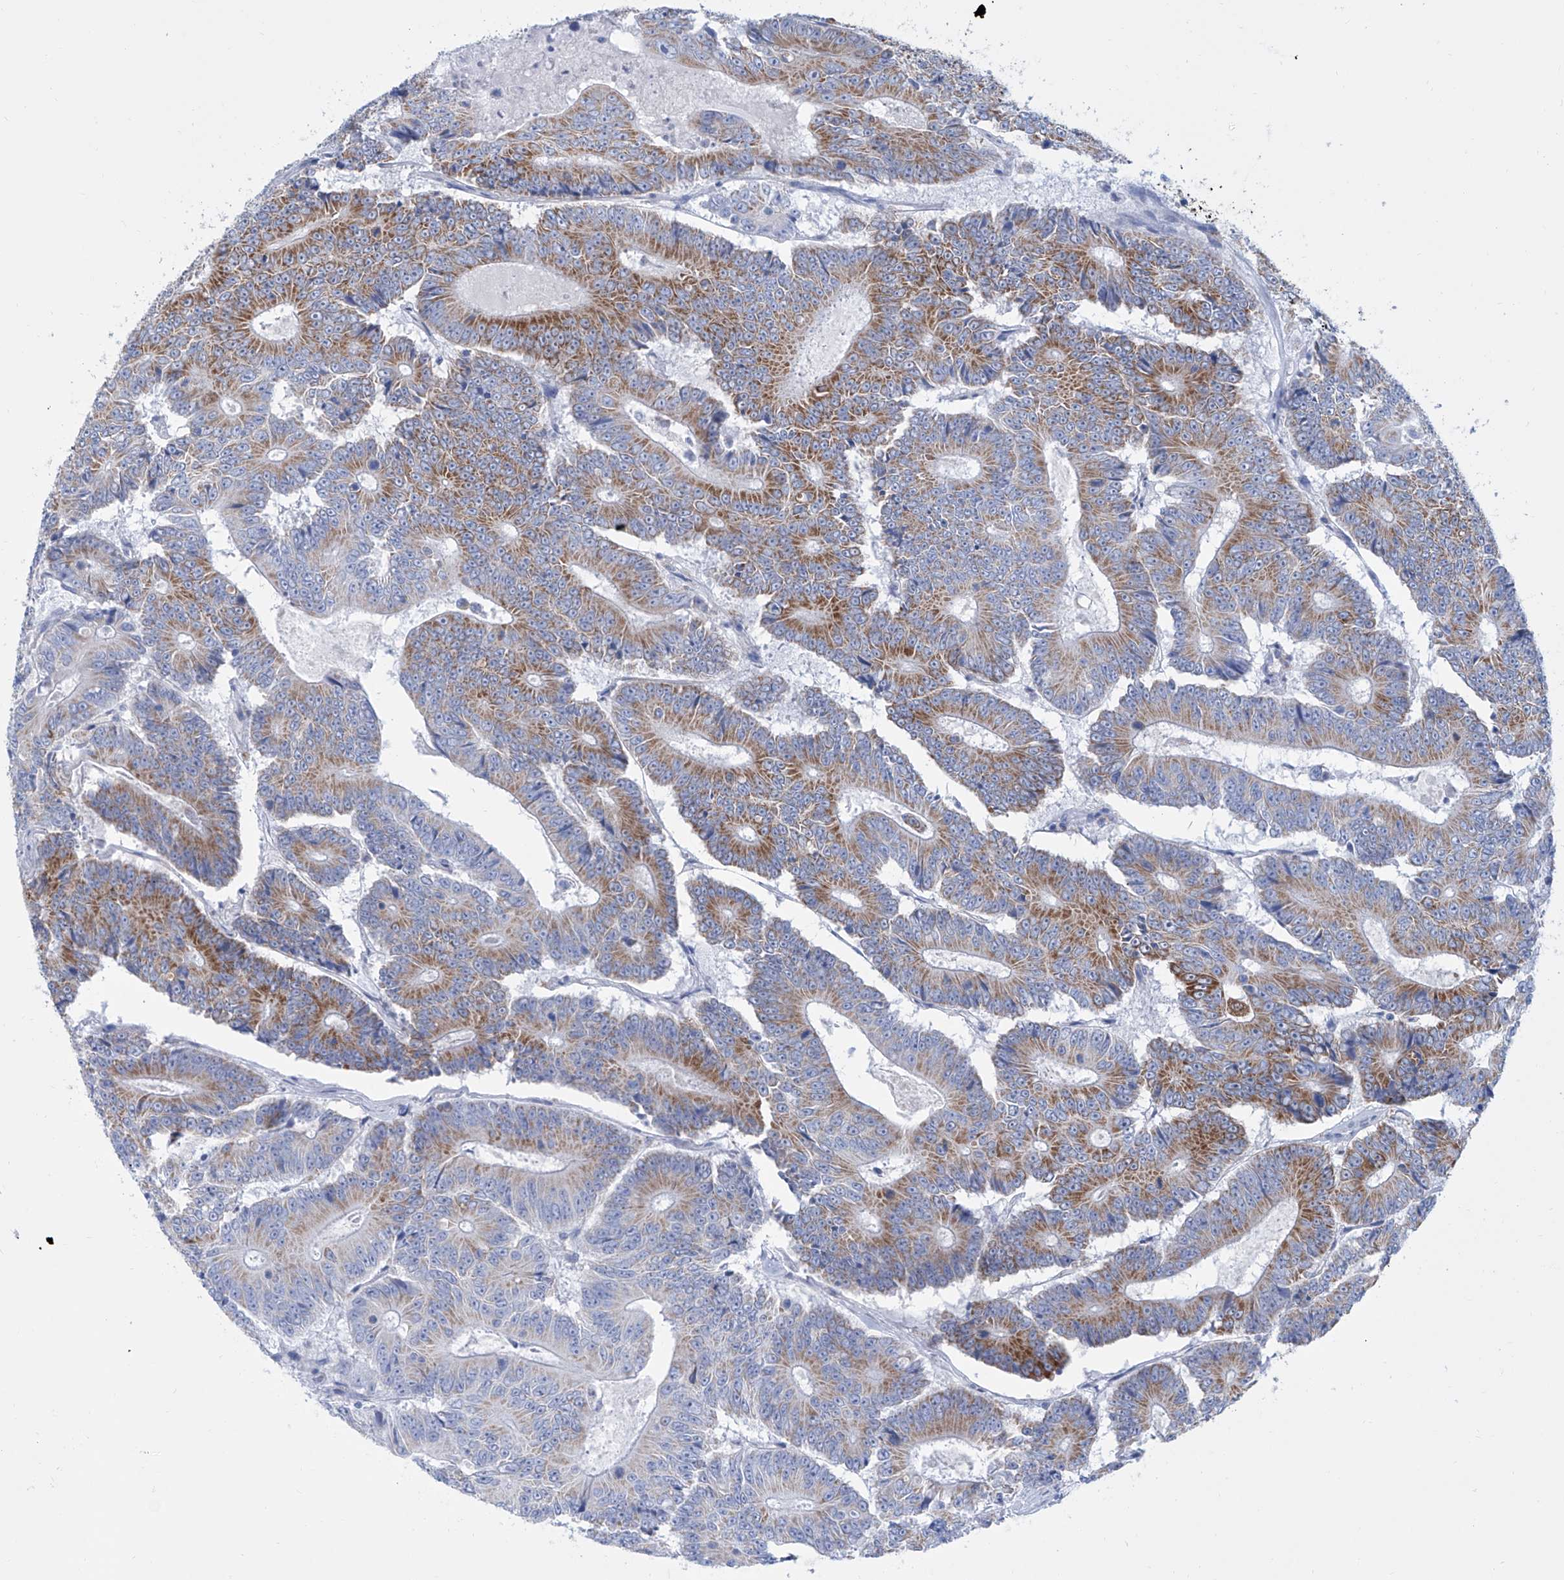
{"staining": {"intensity": "moderate", "quantity": ">75%", "location": "cytoplasmic/membranous"}, "tissue": "colorectal cancer", "cell_type": "Tumor cells", "image_type": "cancer", "snomed": [{"axis": "morphology", "description": "Adenocarcinoma, NOS"}, {"axis": "topography", "description": "Colon"}], "caption": "Immunohistochemical staining of colorectal cancer (adenocarcinoma) displays medium levels of moderate cytoplasmic/membranous protein positivity in about >75% of tumor cells.", "gene": "ALDH6A1", "patient": {"sex": "male", "age": 83}}